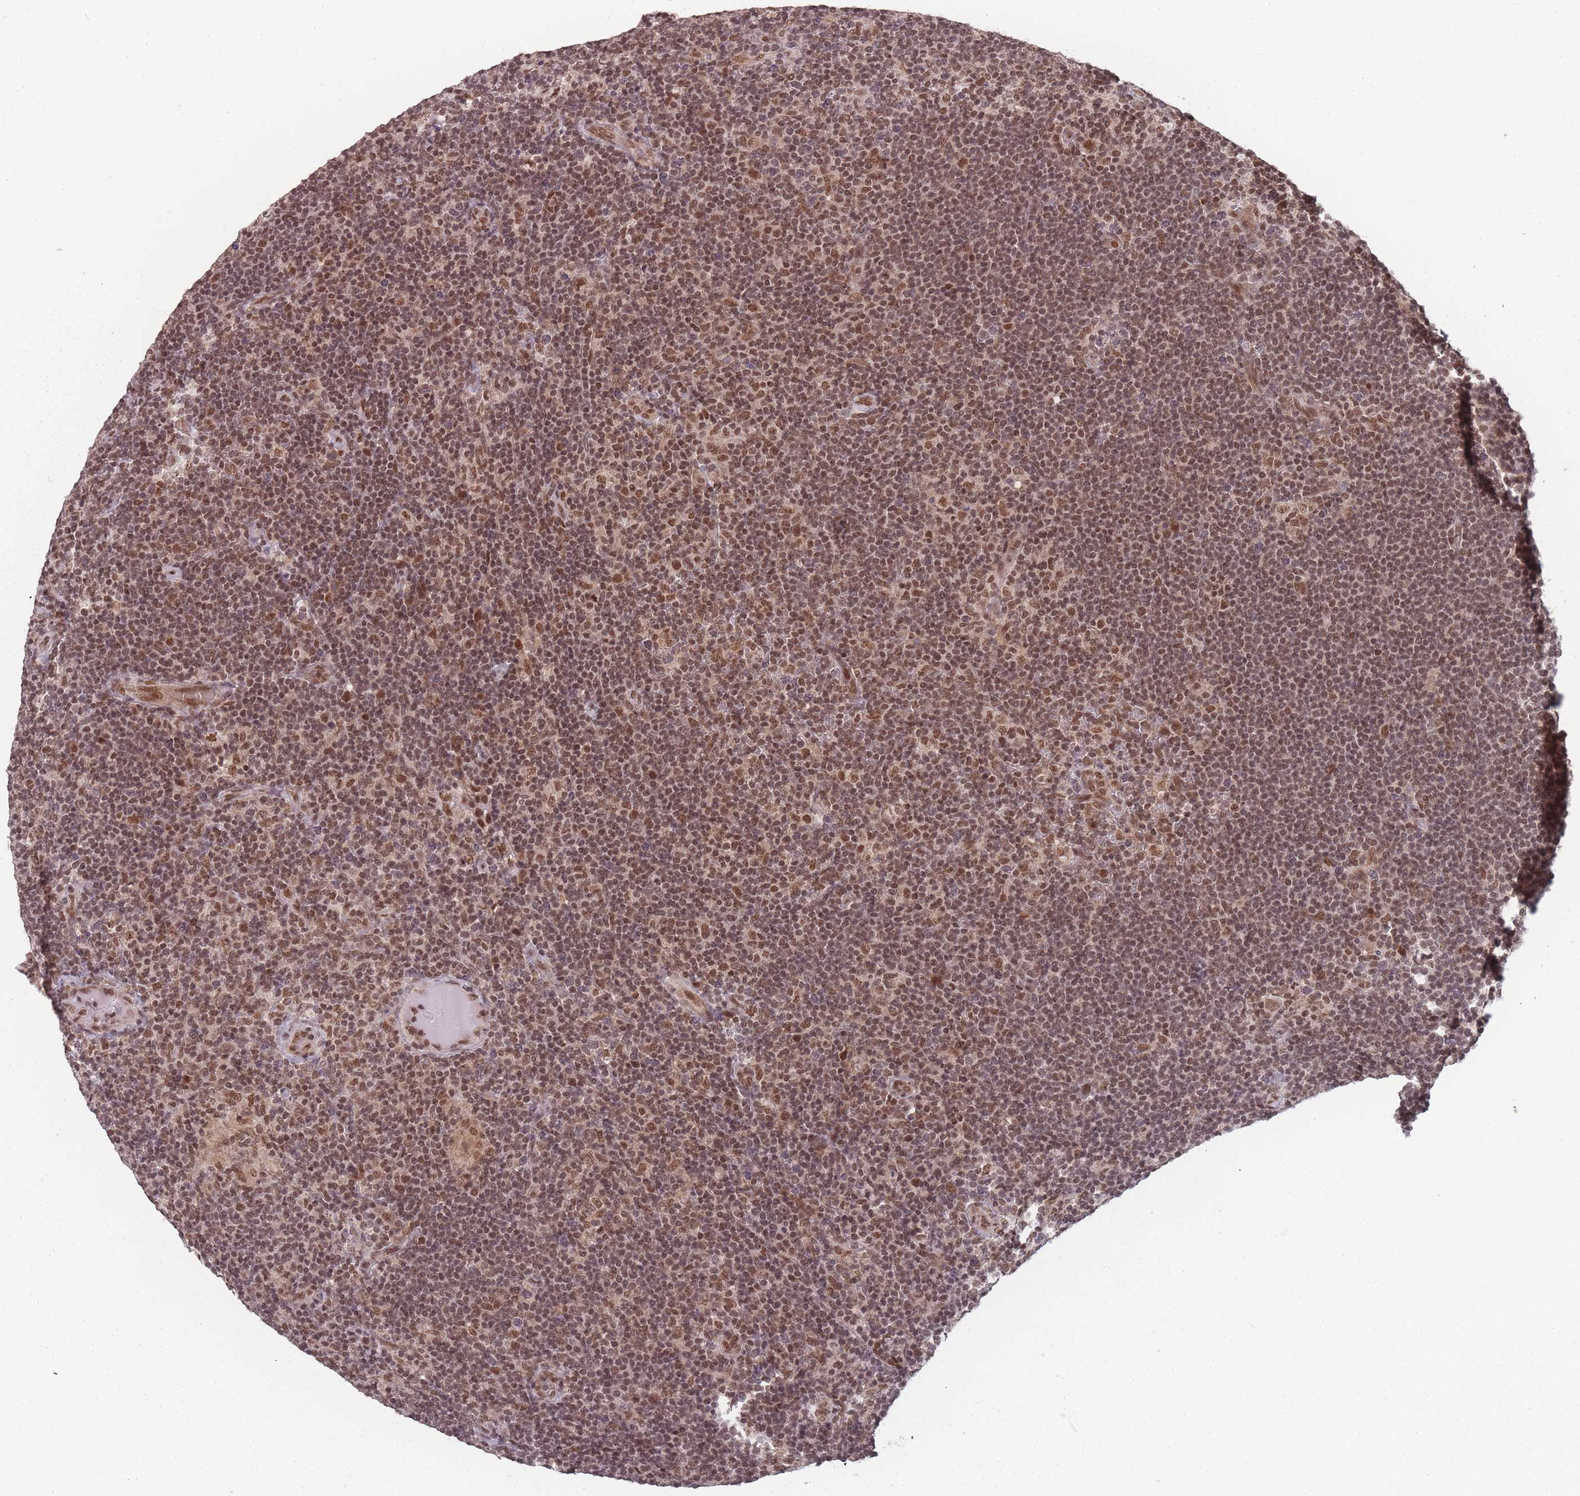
{"staining": {"intensity": "moderate", "quantity": ">75%", "location": "nuclear"}, "tissue": "lymphoma", "cell_type": "Tumor cells", "image_type": "cancer", "snomed": [{"axis": "morphology", "description": "Hodgkin's disease, NOS"}, {"axis": "topography", "description": "Lymph node"}], "caption": "A micrograph showing moderate nuclear staining in approximately >75% of tumor cells in lymphoma, as visualized by brown immunohistochemical staining.", "gene": "TMED3", "patient": {"sex": "female", "age": 57}}